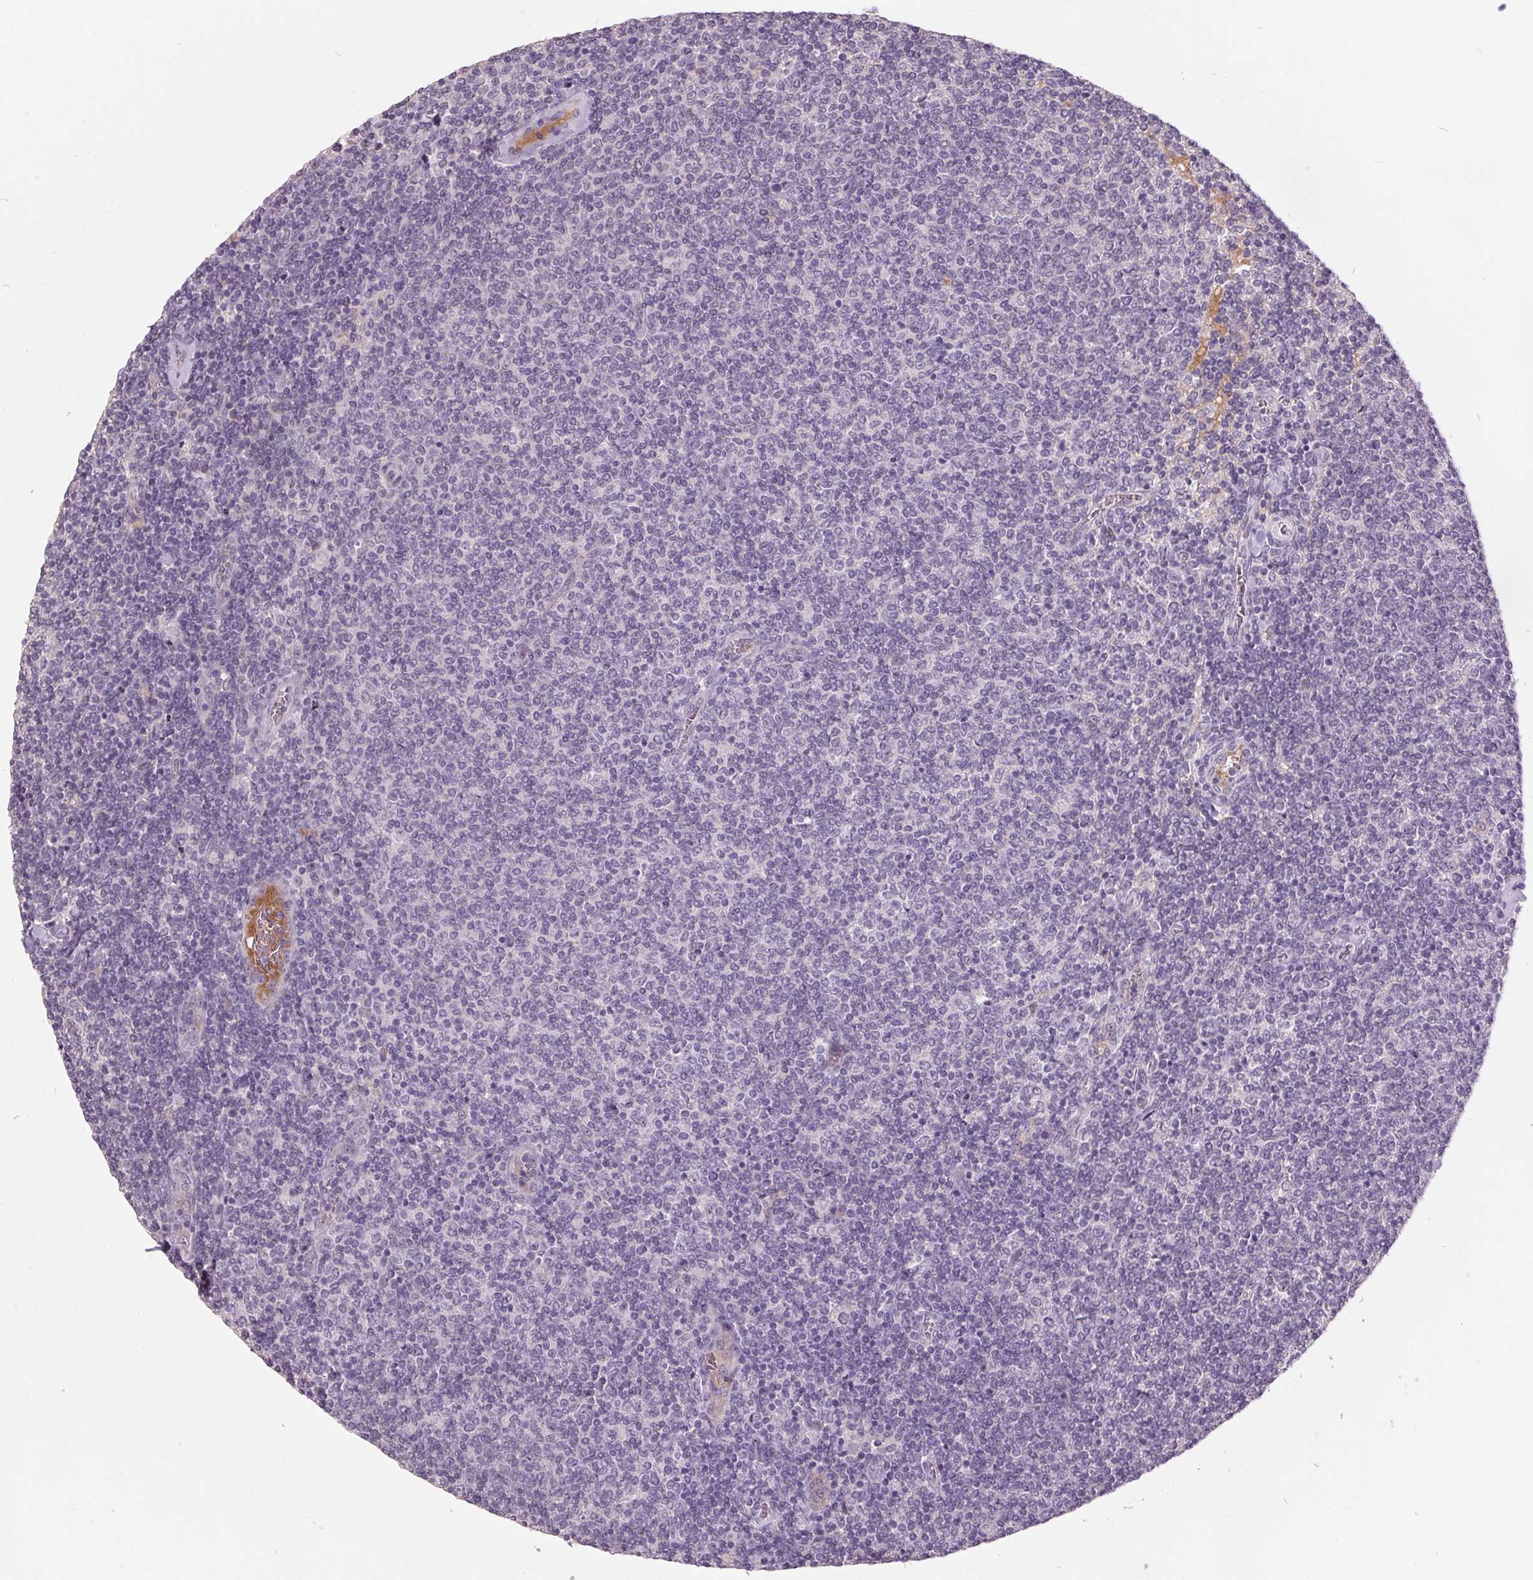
{"staining": {"intensity": "negative", "quantity": "none", "location": "none"}, "tissue": "lymphoma", "cell_type": "Tumor cells", "image_type": "cancer", "snomed": [{"axis": "morphology", "description": "Malignant lymphoma, non-Hodgkin's type, Low grade"}, {"axis": "topography", "description": "Lymph node"}], "caption": "Protein analysis of malignant lymphoma, non-Hodgkin's type (low-grade) demonstrates no significant expression in tumor cells.", "gene": "C2orf16", "patient": {"sex": "male", "age": 52}}